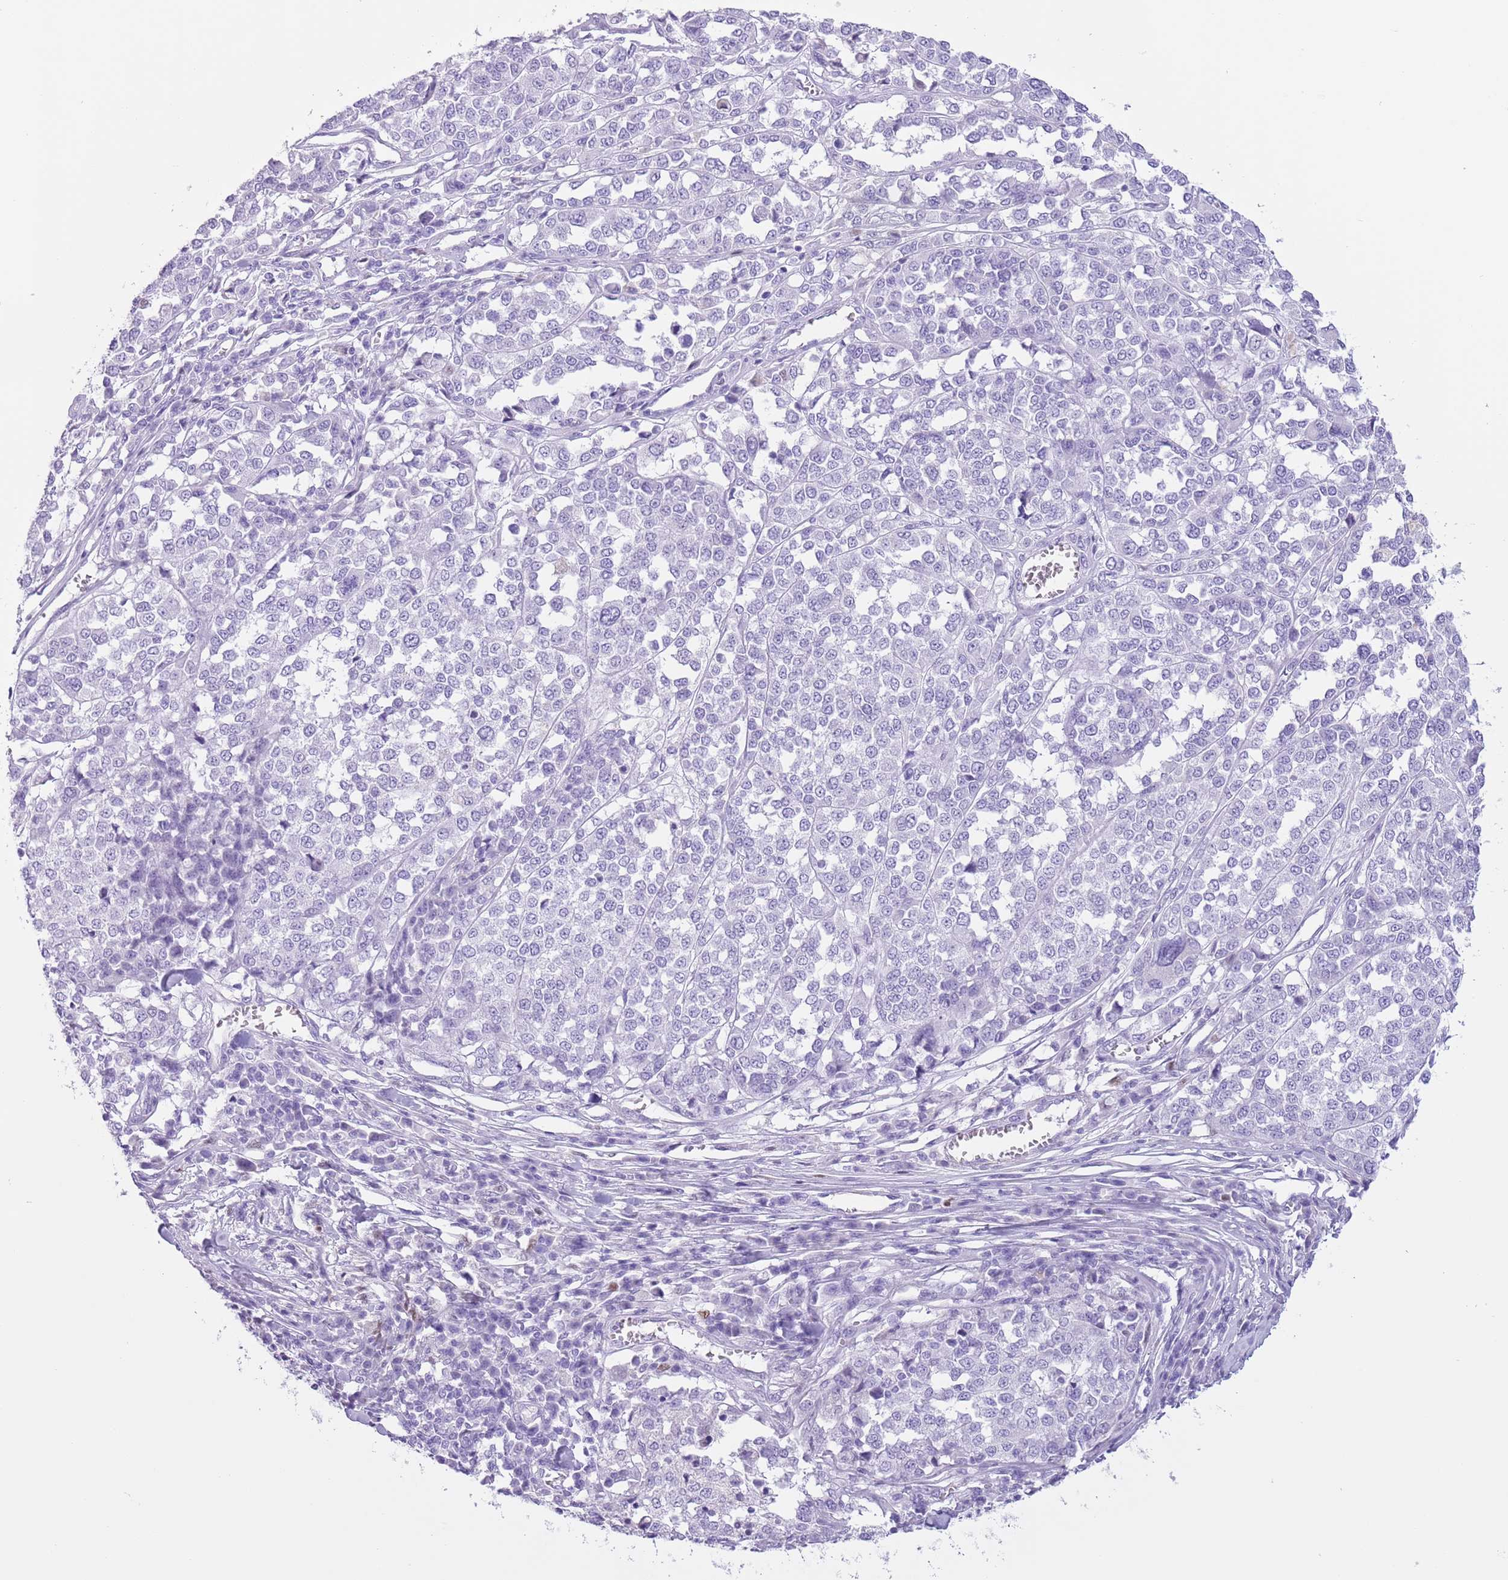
{"staining": {"intensity": "negative", "quantity": "none", "location": "none"}, "tissue": "melanoma", "cell_type": "Tumor cells", "image_type": "cancer", "snomed": [{"axis": "morphology", "description": "Malignant melanoma, Metastatic site"}, {"axis": "topography", "description": "Lymph node"}], "caption": "Tumor cells are negative for protein expression in human malignant melanoma (metastatic site).", "gene": "SLC7A14", "patient": {"sex": "male", "age": 44}}